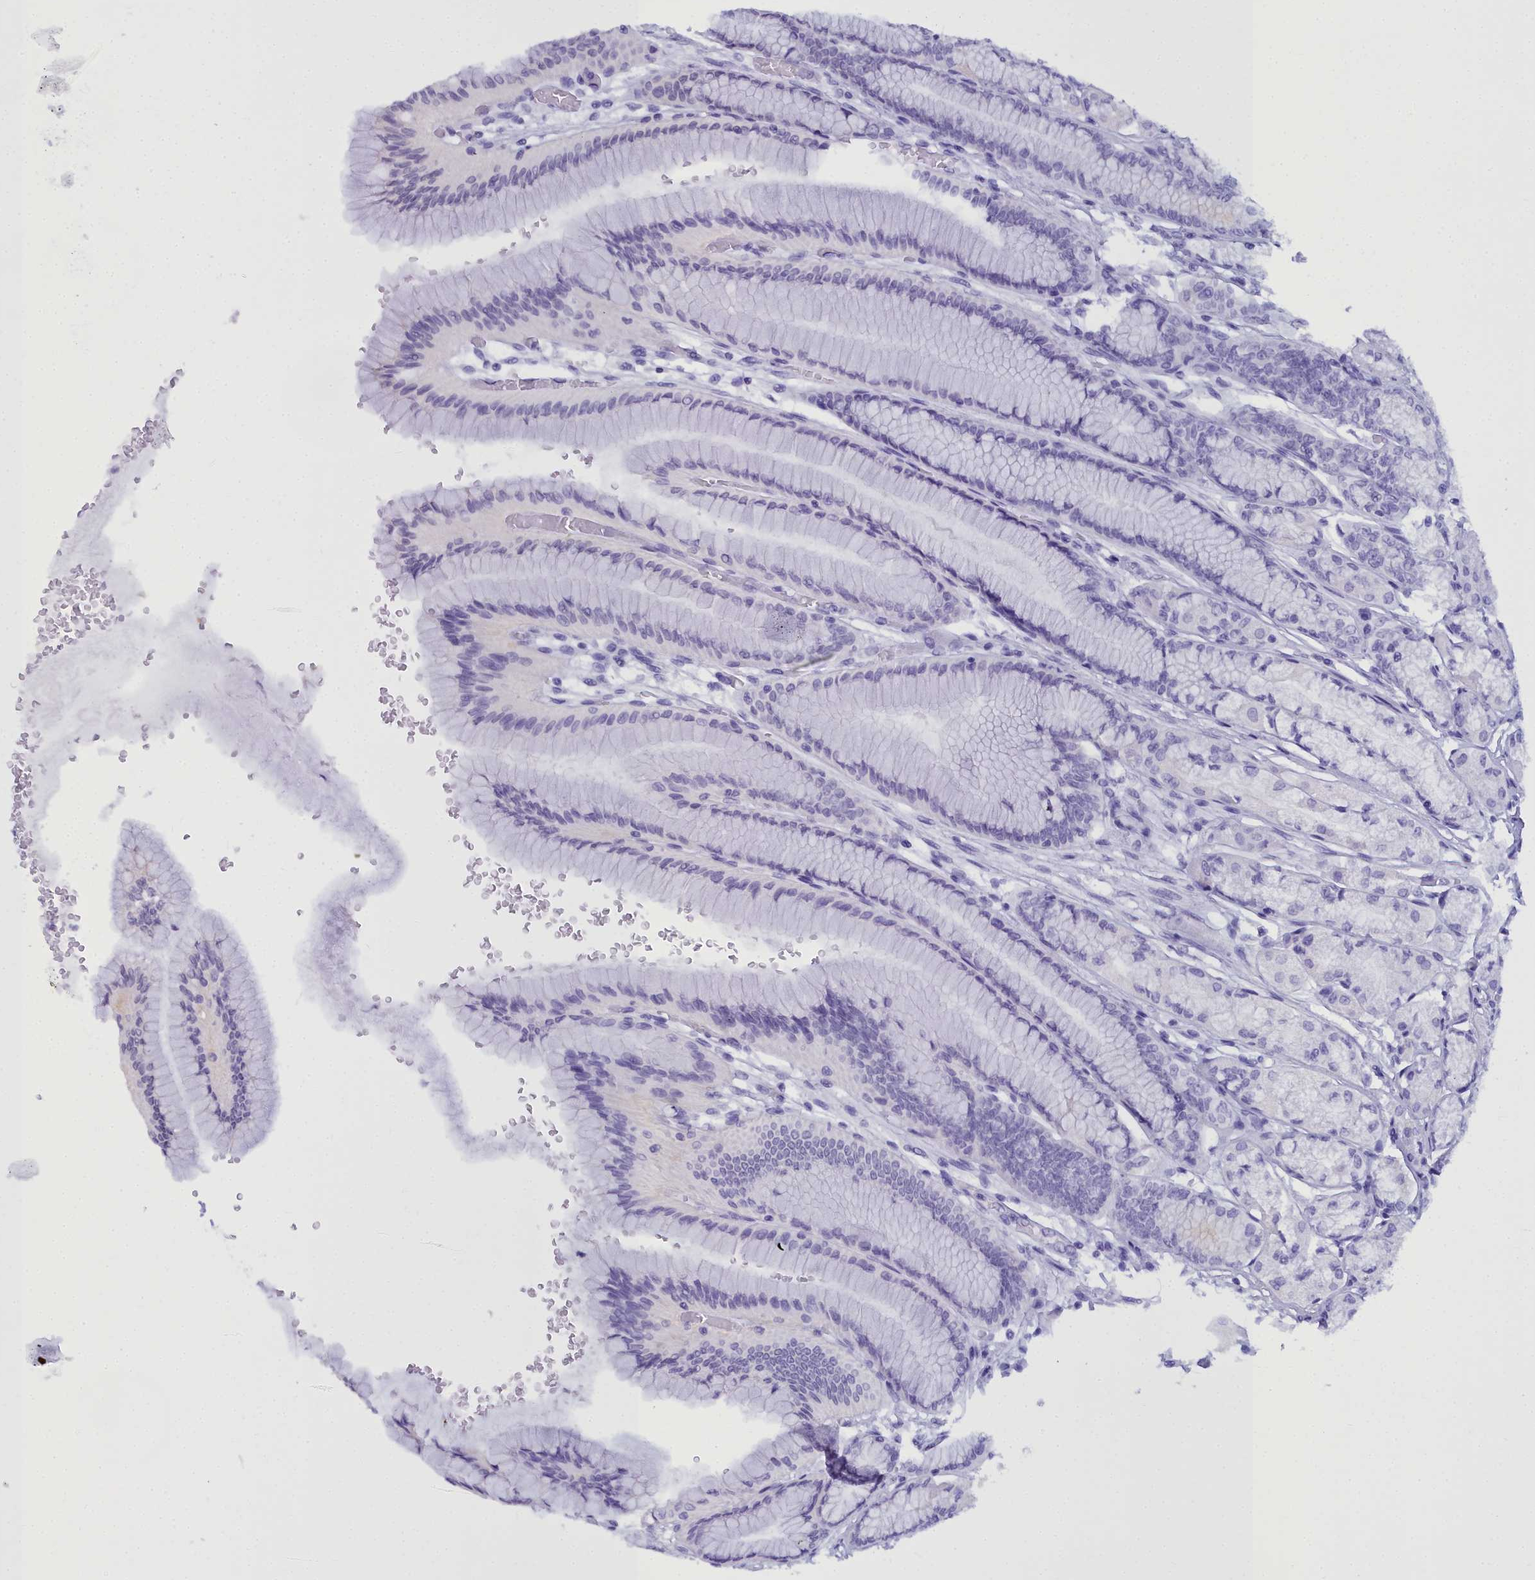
{"staining": {"intensity": "weak", "quantity": "<25%", "location": "nuclear"}, "tissue": "stomach", "cell_type": "Glandular cells", "image_type": "normal", "snomed": [{"axis": "morphology", "description": "Normal tissue, NOS"}, {"axis": "morphology", "description": "Adenocarcinoma, NOS"}, {"axis": "morphology", "description": "Adenocarcinoma, High grade"}, {"axis": "topography", "description": "Stomach, upper"}, {"axis": "topography", "description": "Stomach"}], "caption": "Immunohistochemistry (IHC) photomicrograph of benign stomach: stomach stained with DAB (3,3'-diaminobenzidine) demonstrates no significant protein positivity in glandular cells. Nuclei are stained in blue.", "gene": "GLYATL3", "patient": {"sex": "female", "age": 65}}